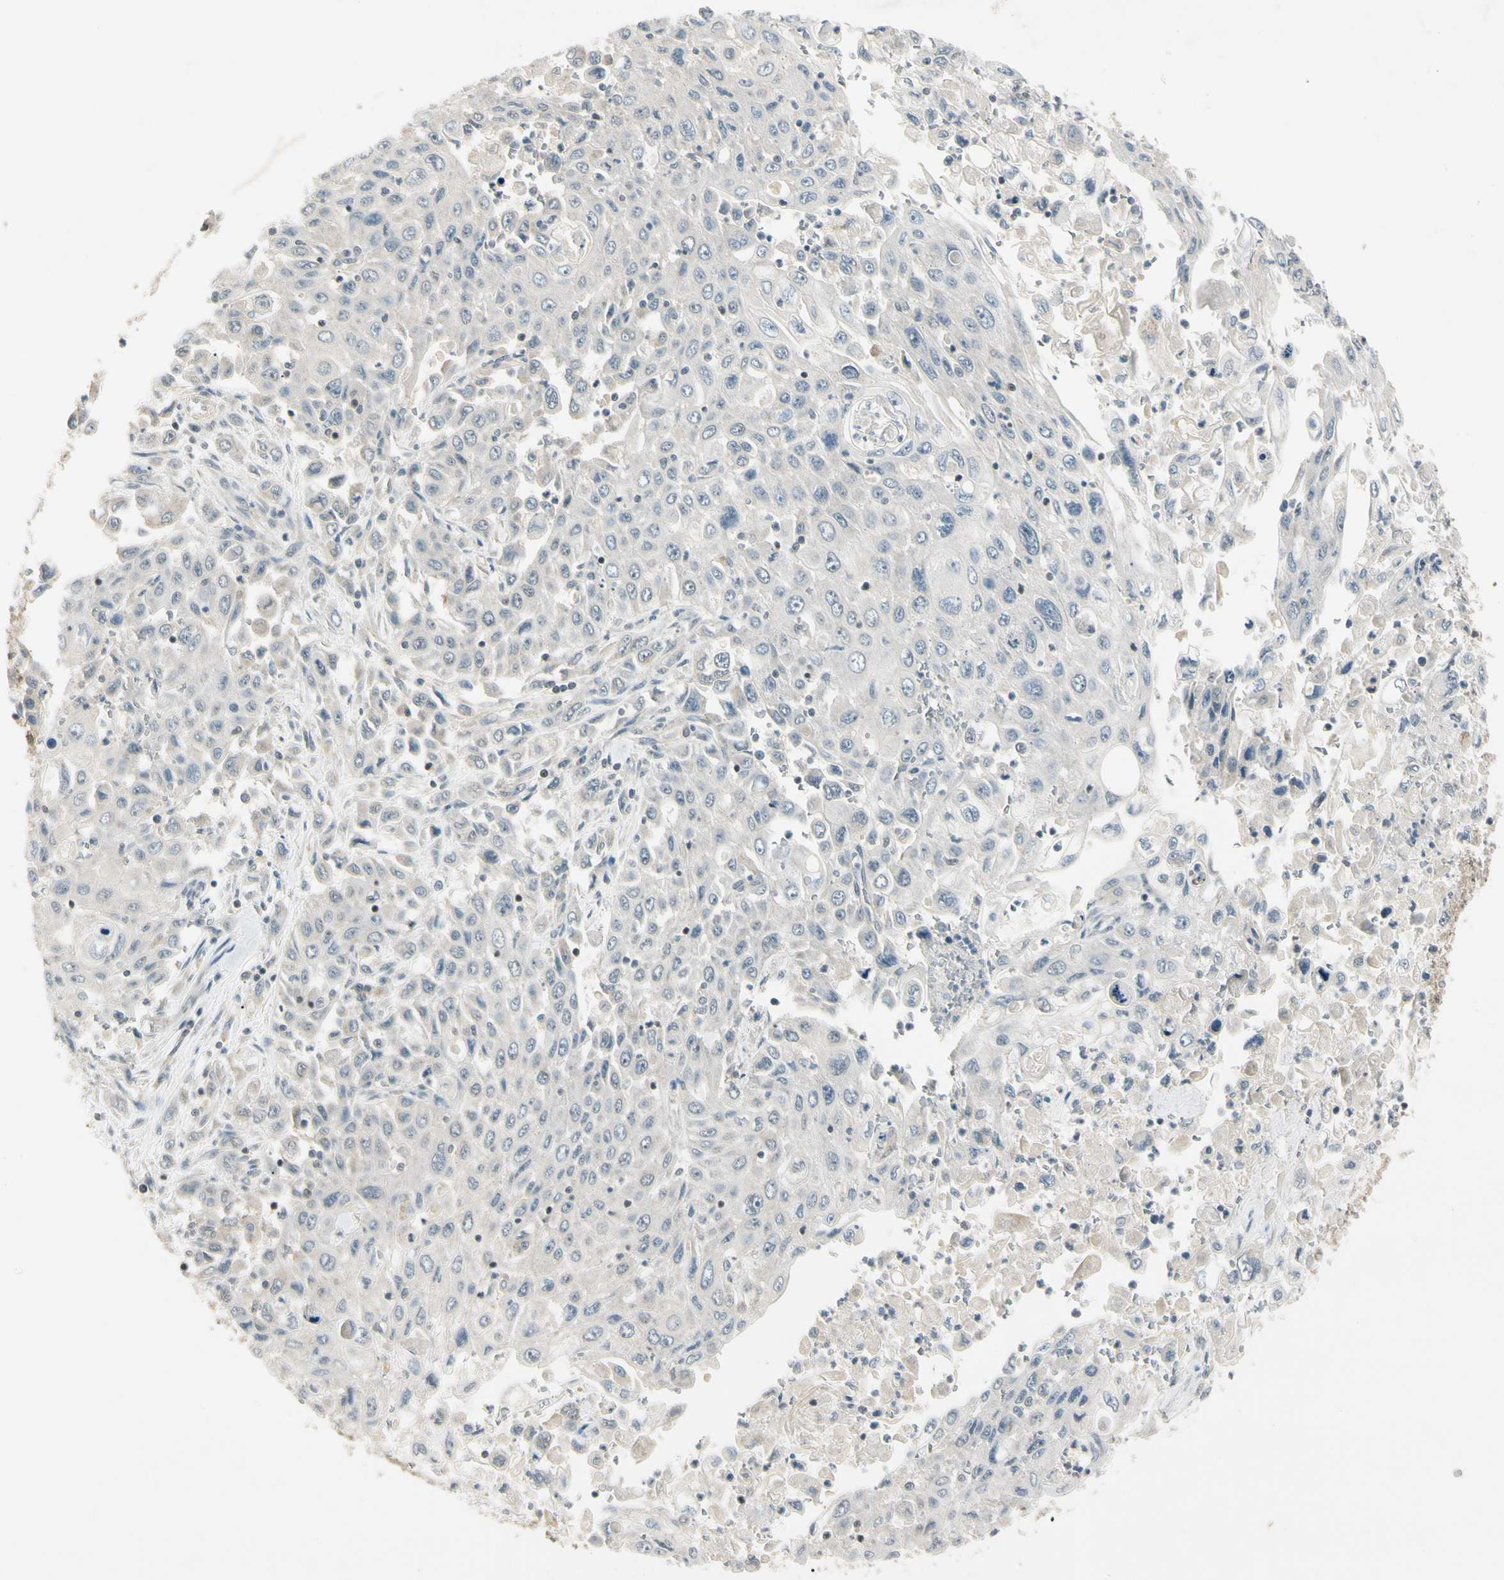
{"staining": {"intensity": "weak", "quantity": "<25%", "location": "cytoplasmic/membranous"}, "tissue": "pancreatic cancer", "cell_type": "Tumor cells", "image_type": "cancer", "snomed": [{"axis": "morphology", "description": "Adenocarcinoma, NOS"}, {"axis": "topography", "description": "Pancreas"}], "caption": "This micrograph is of pancreatic cancer stained with immunohistochemistry to label a protein in brown with the nuclei are counter-stained blue. There is no expression in tumor cells.", "gene": "ZSCAN12", "patient": {"sex": "male", "age": 70}}